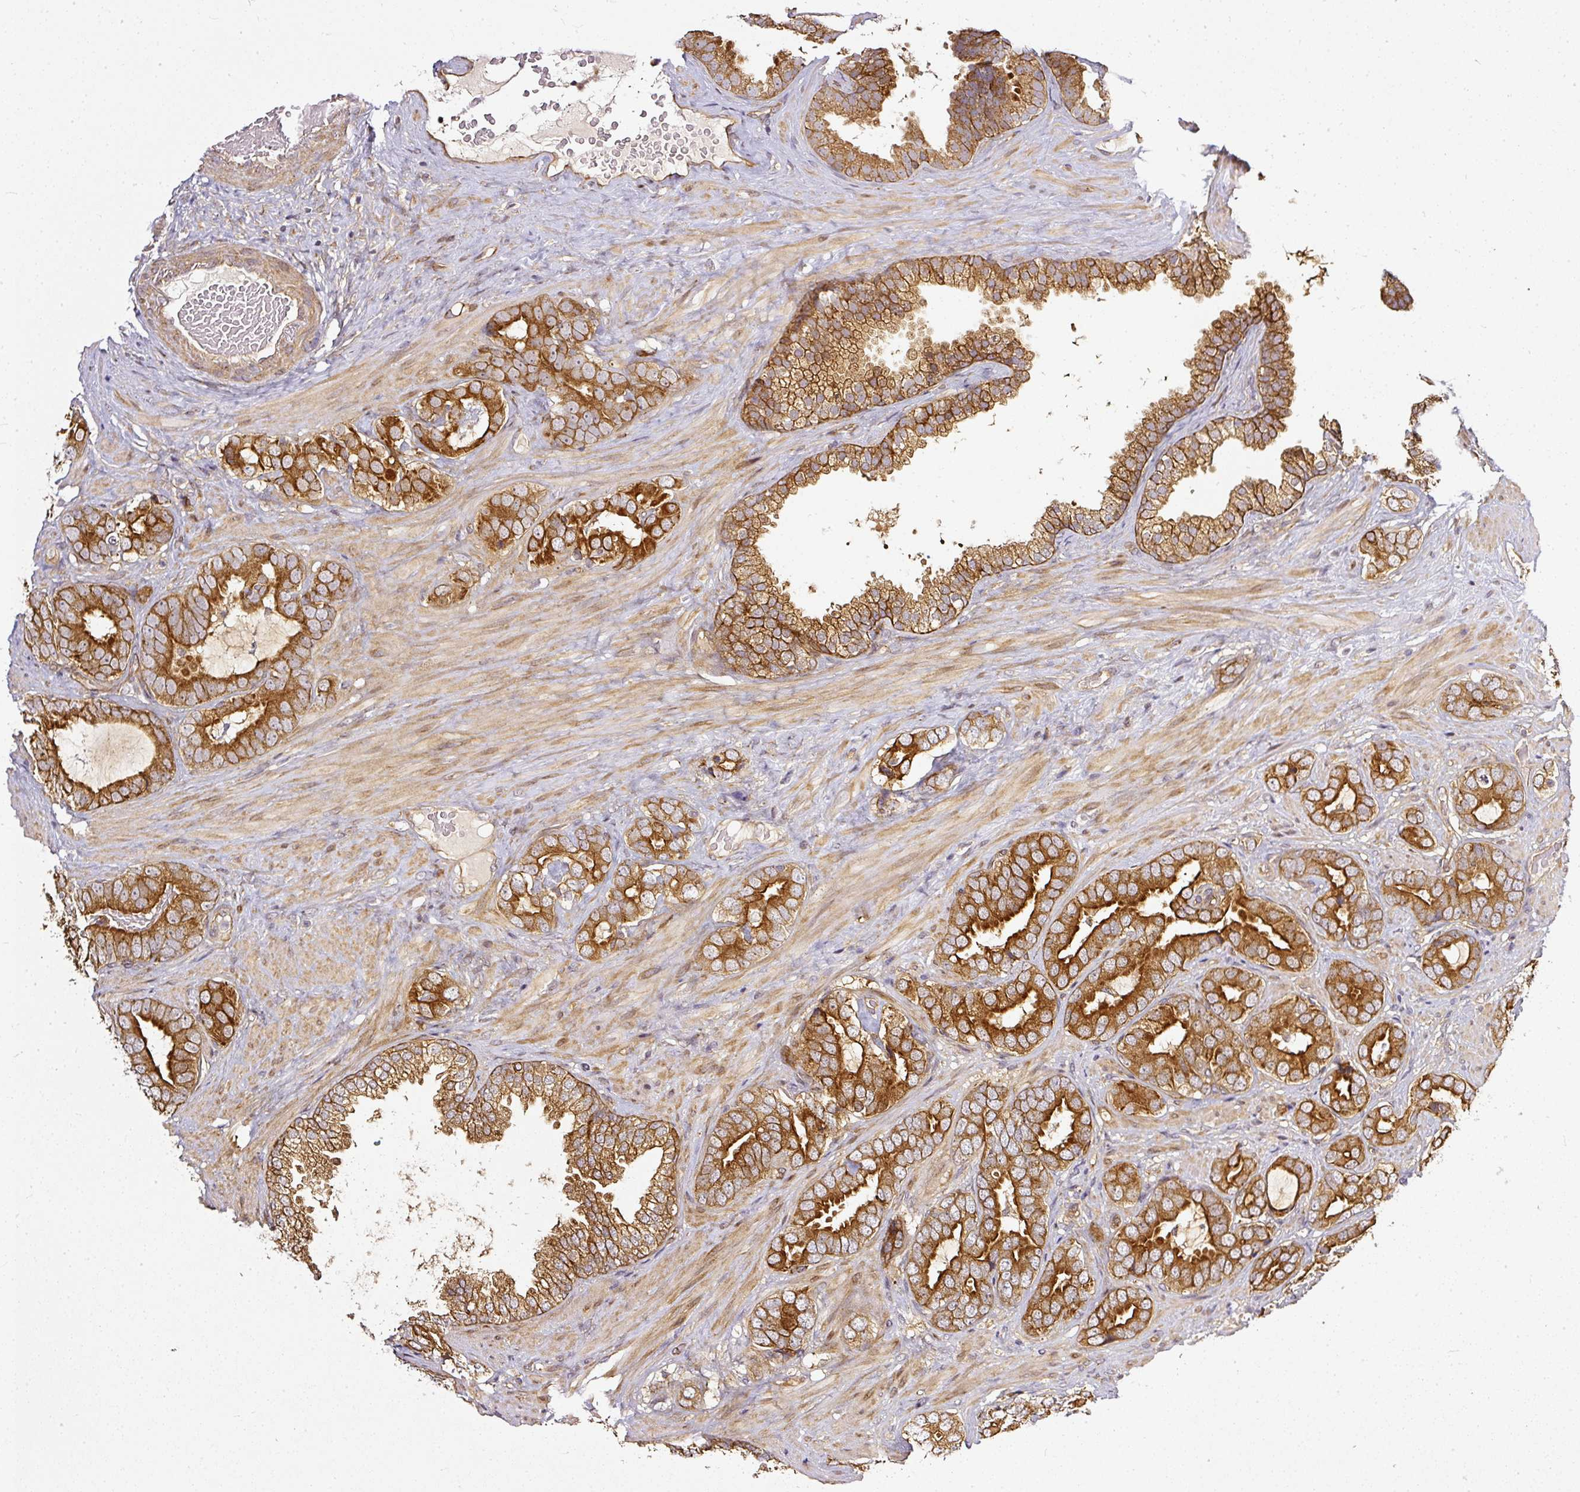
{"staining": {"intensity": "strong", "quantity": ">75%", "location": "cytoplasmic/membranous"}, "tissue": "prostate cancer", "cell_type": "Tumor cells", "image_type": "cancer", "snomed": [{"axis": "morphology", "description": "Adenocarcinoma, High grade"}, {"axis": "topography", "description": "Prostate"}], "caption": "Prostate high-grade adenocarcinoma stained with DAB immunohistochemistry shows high levels of strong cytoplasmic/membranous staining in approximately >75% of tumor cells. (brown staining indicates protein expression, while blue staining denotes nuclei).", "gene": "MIF4GD", "patient": {"sex": "male", "age": 71}}